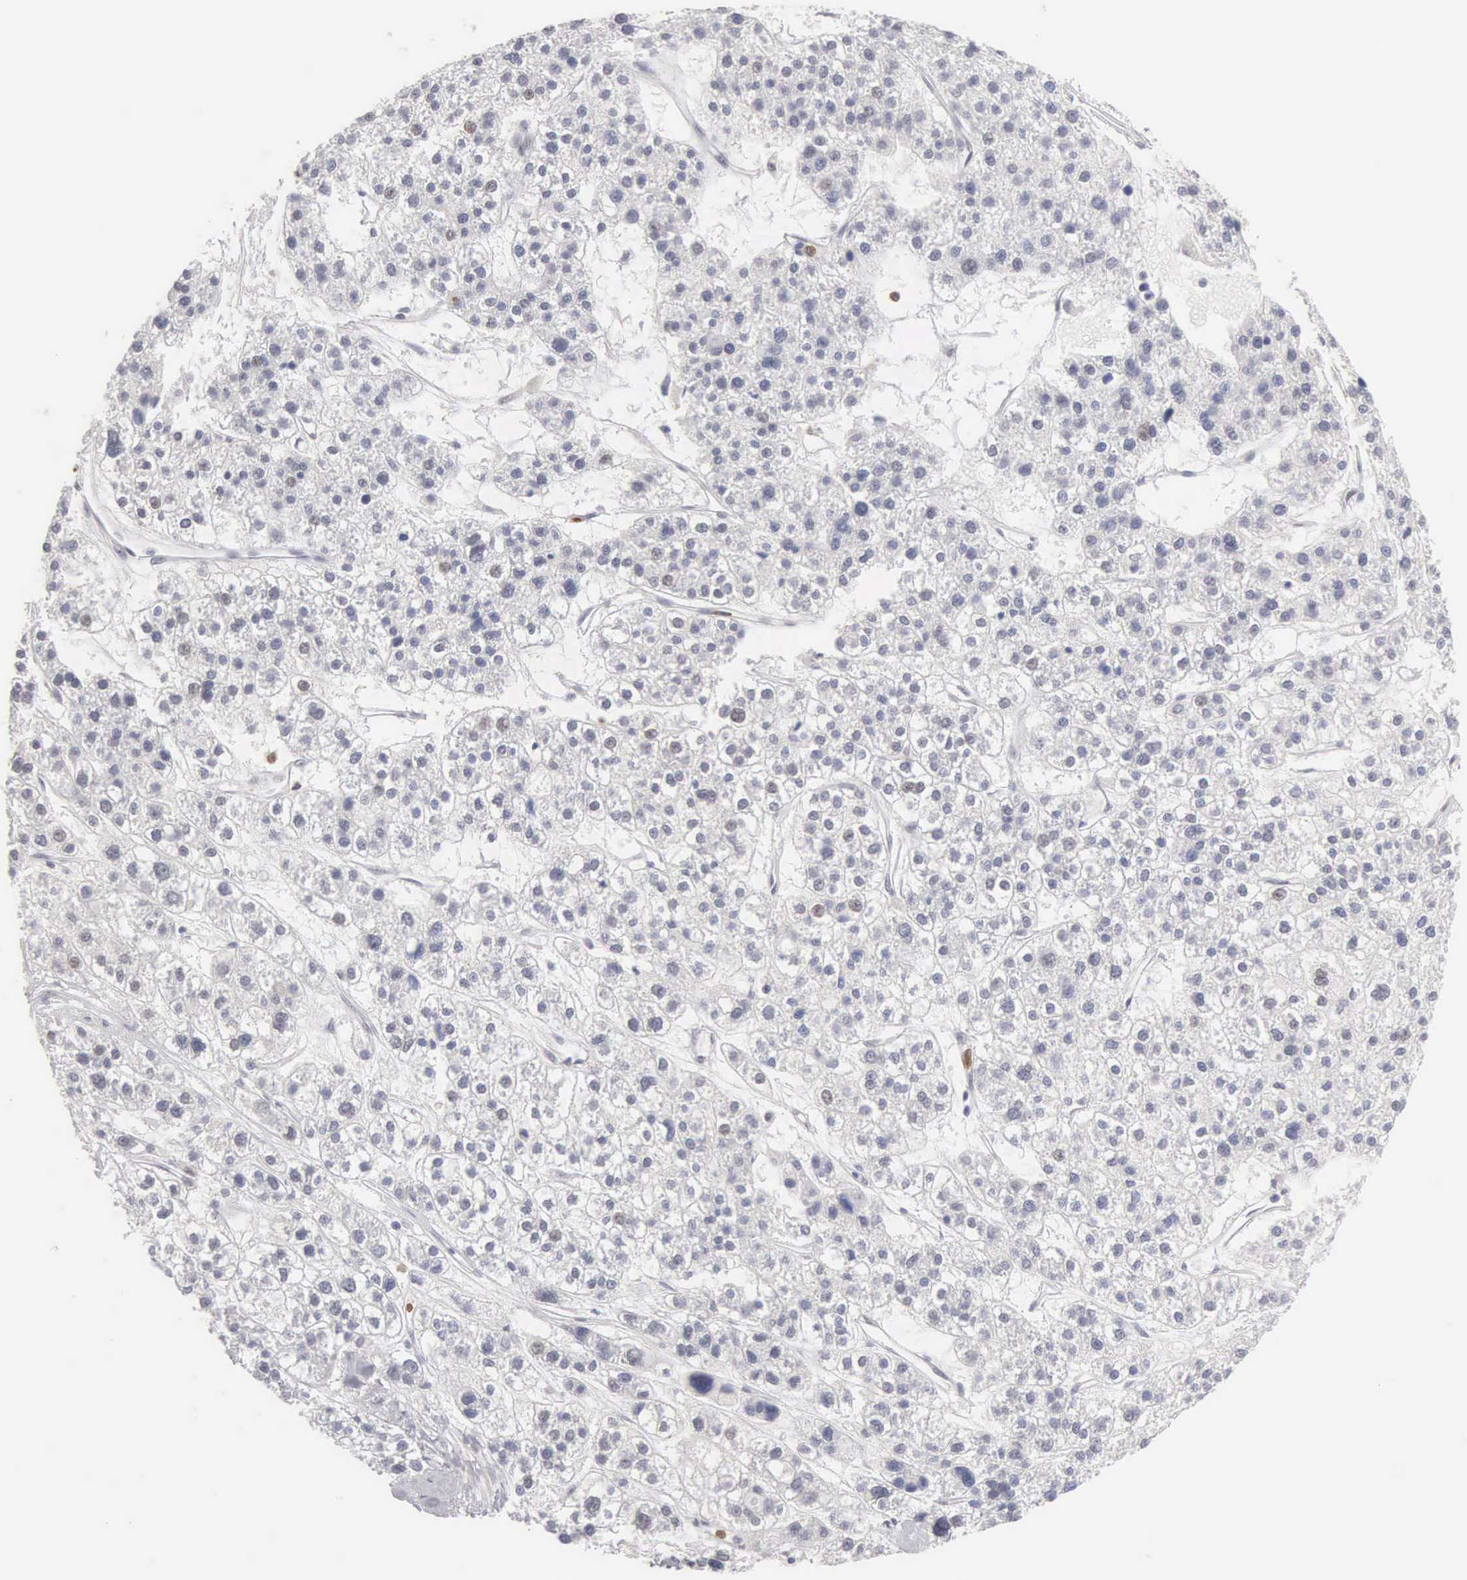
{"staining": {"intensity": "negative", "quantity": "none", "location": "none"}, "tissue": "liver cancer", "cell_type": "Tumor cells", "image_type": "cancer", "snomed": [{"axis": "morphology", "description": "Carcinoma, Hepatocellular, NOS"}, {"axis": "topography", "description": "Liver"}], "caption": "Human liver hepatocellular carcinoma stained for a protein using immunohistochemistry (IHC) demonstrates no staining in tumor cells.", "gene": "FAM47A", "patient": {"sex": "female", "age": 85}}